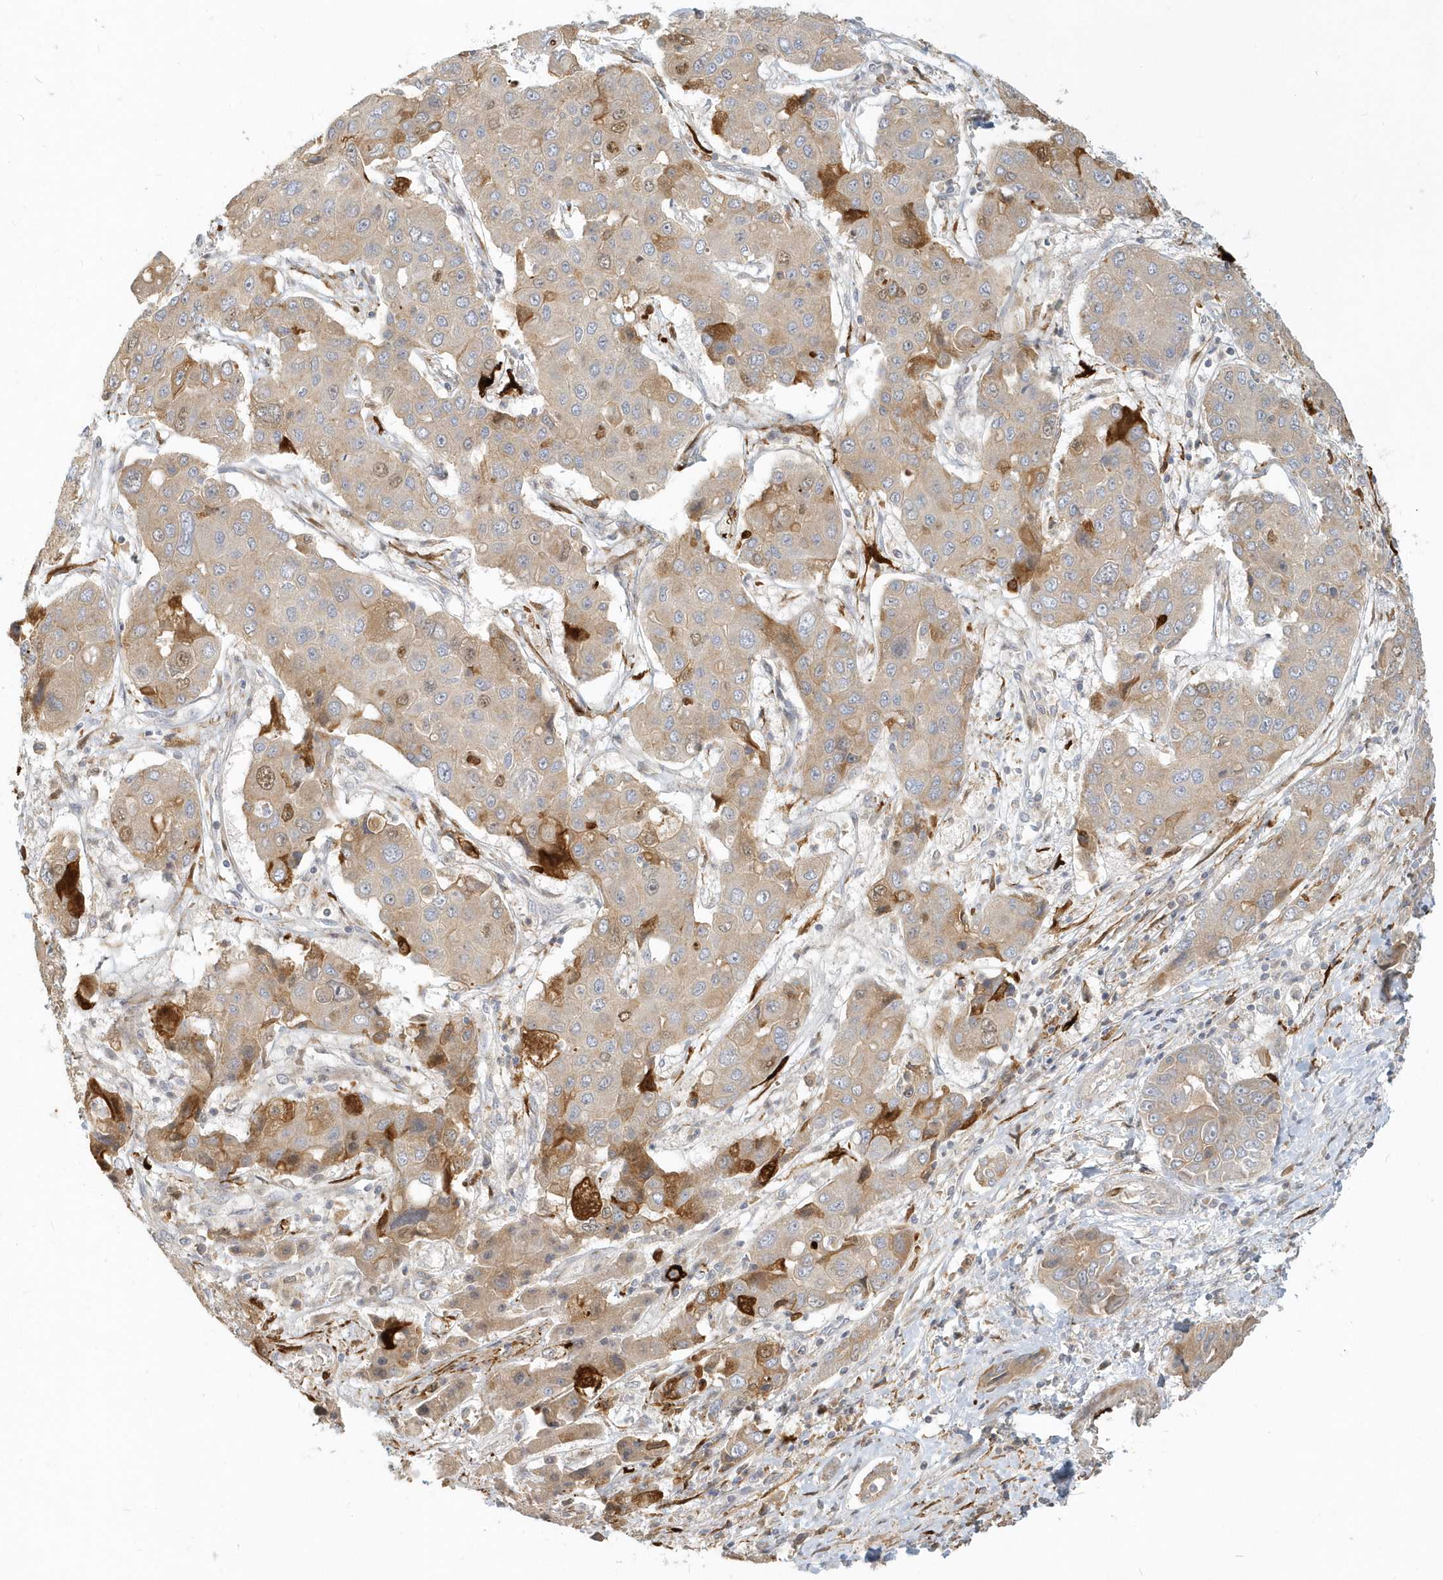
{"staining": {"intensity": "moderate", "quantity": "25%-75%", "location": "cytoplasmic/membranous"}, "tissue": "liver cancer", "cell_type": "Tumor cells", "image_type": "cancer", "snomed": [{"axis": "morphology", "description": "Cholangiocarcinoma"}, {"axis": "topography", "description": "Liver"}], "caption": "This histopathology image displays liver cancer (cholangiocarcinoma) stained with immunohistochemistry (IHC) to label a protein in brown. The cytoplasmic/membranous of tumor cells show moderate positivity for the protein. Nuclei are counter-stained blue.", "gene": "NAPB", "patient": {"sex": "male", "age": 67}}